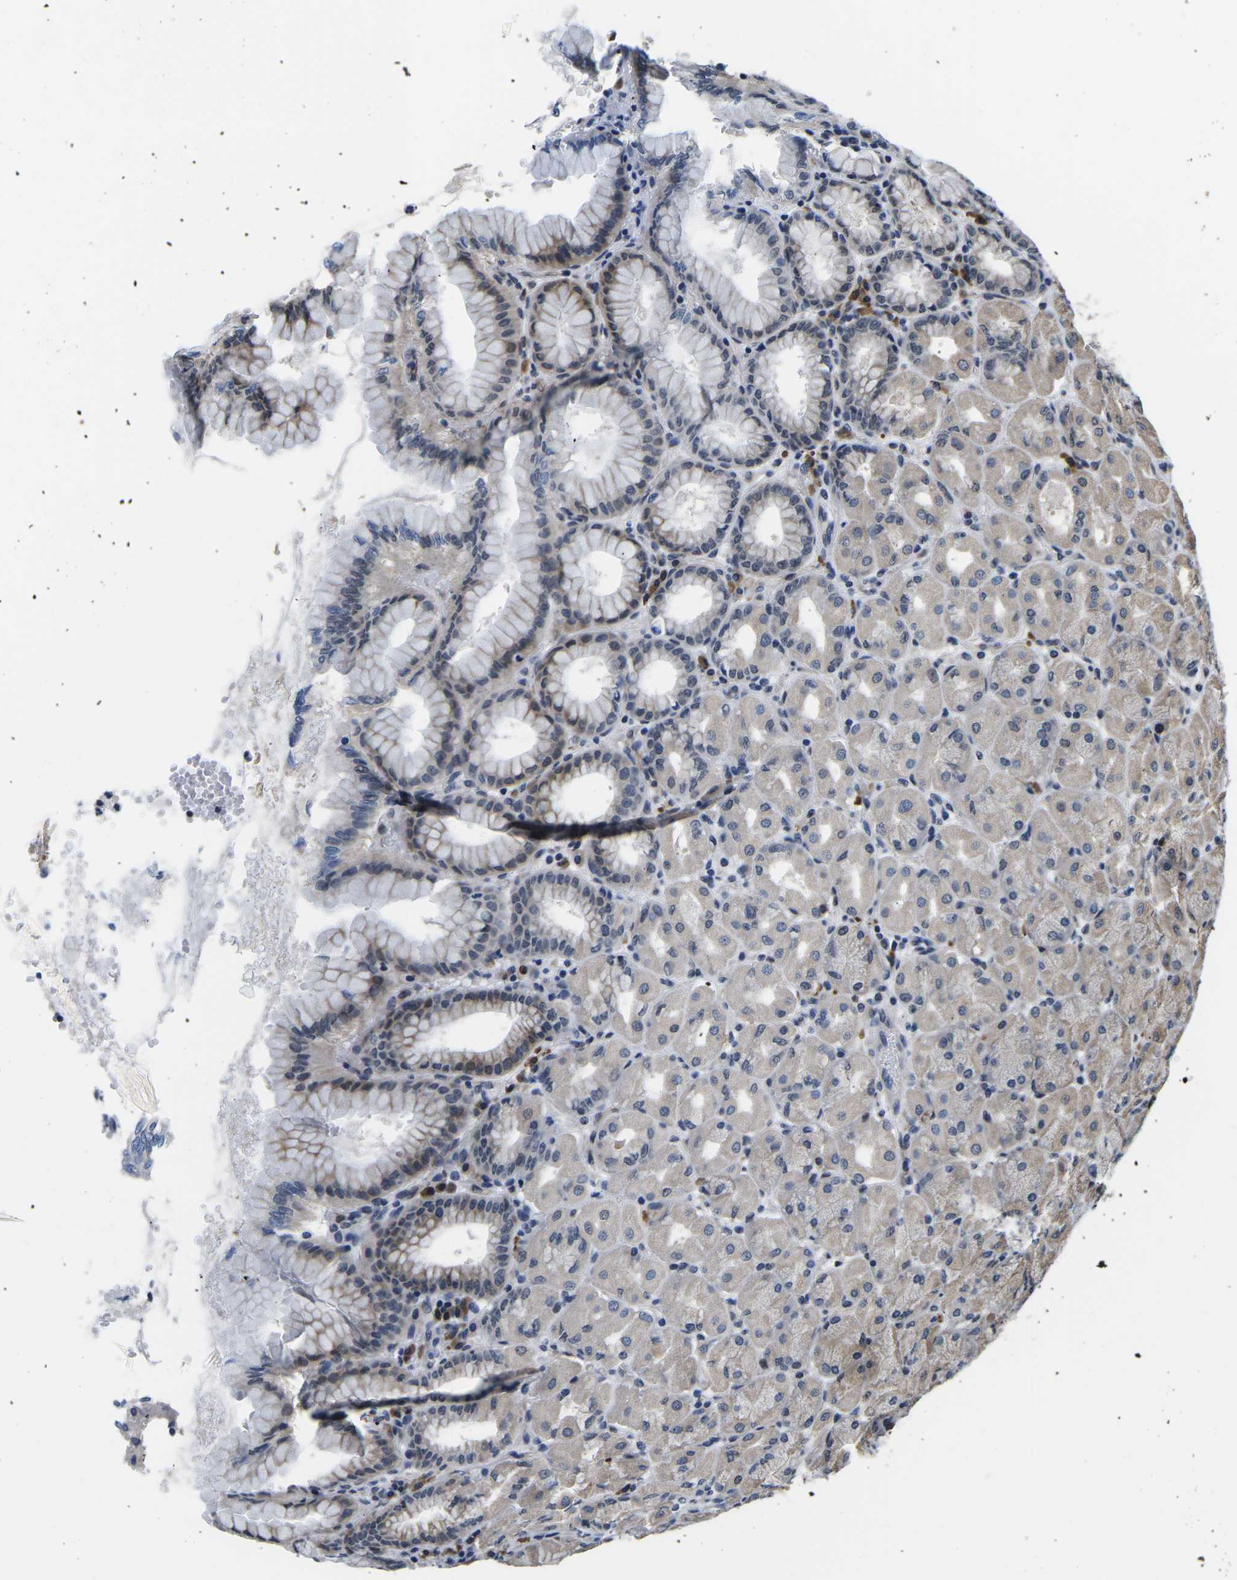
{"staining": {"intensity": "weak", "quantity": "25%-75%", "location": "cytoplasmic/membranous"}, "tissue": "stomach", "cell_type": "Glandular cells", "image_type": "normal", "snomed": [{"axis": "morphology", "description": "Normal tissue, NOS"}, {"axis": "topography", "description": "Stomach, upper"}], "caption": "Human stomach stained for a protein (brown) reveals weak cytoplasmic/membranous positive expression in about 25%-75% of glandular cells.", "gene": "CCNE1", "patient": {"sex": "female", "age": 56}}